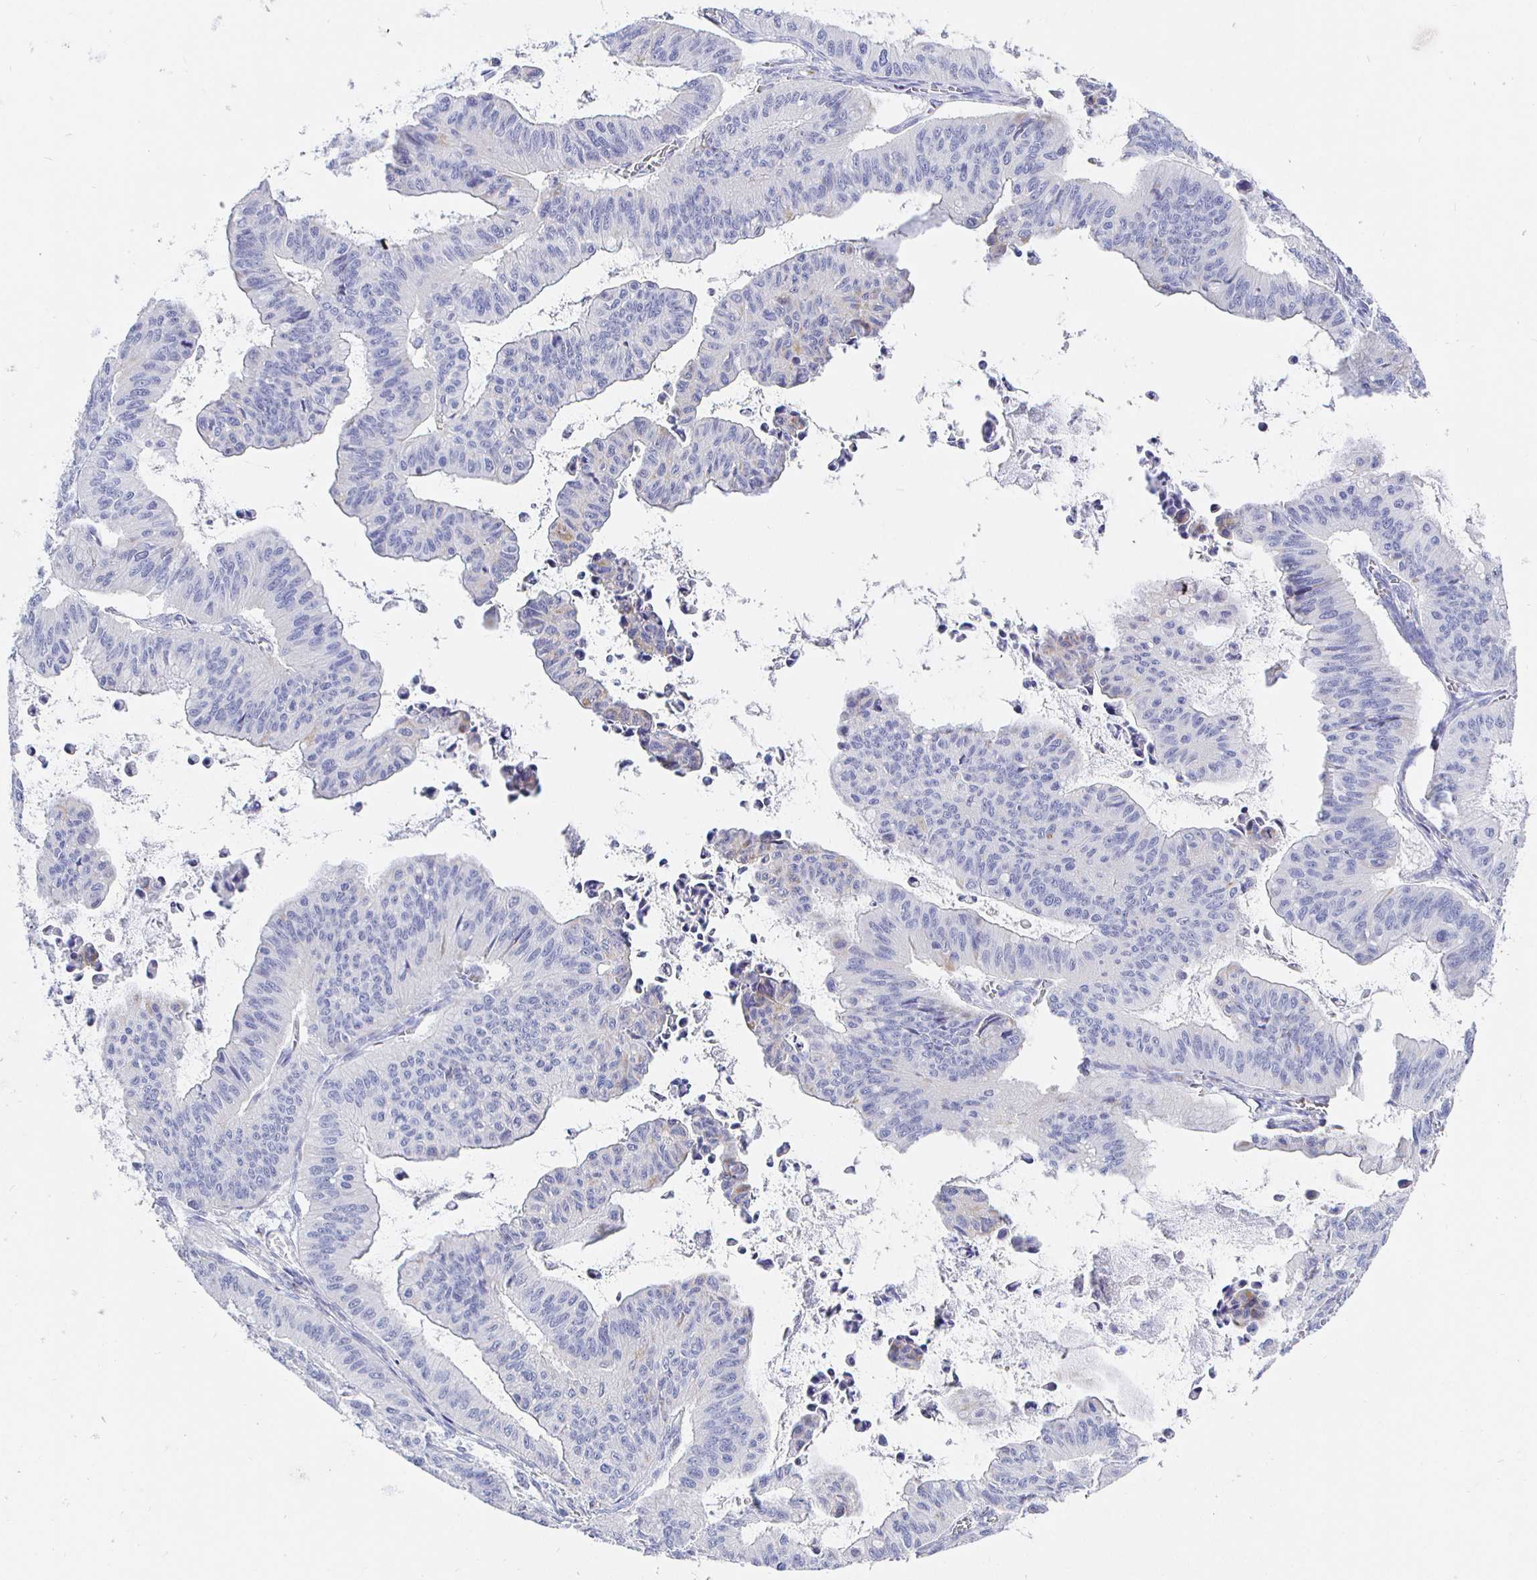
{"staining": {"intensity": "negative", "quantity": "none", "location": "none"}, "tissue": "ovarian cancer", "cell_type": "Tumor cells", "image_type": "cancer", "snomed": [{"axis": "morphology", "description": "Cystadenocarcinoma, mucinous, NOS"}, {"axis": "topography", "description": "Ovary"}], "caption": "This is an immunohistochemistry (IHC) micrograph of ovarian cancer. There is no expression in tumor cells.", "gene": "CR2", "patient": {"sex": "female", "age": 72}}